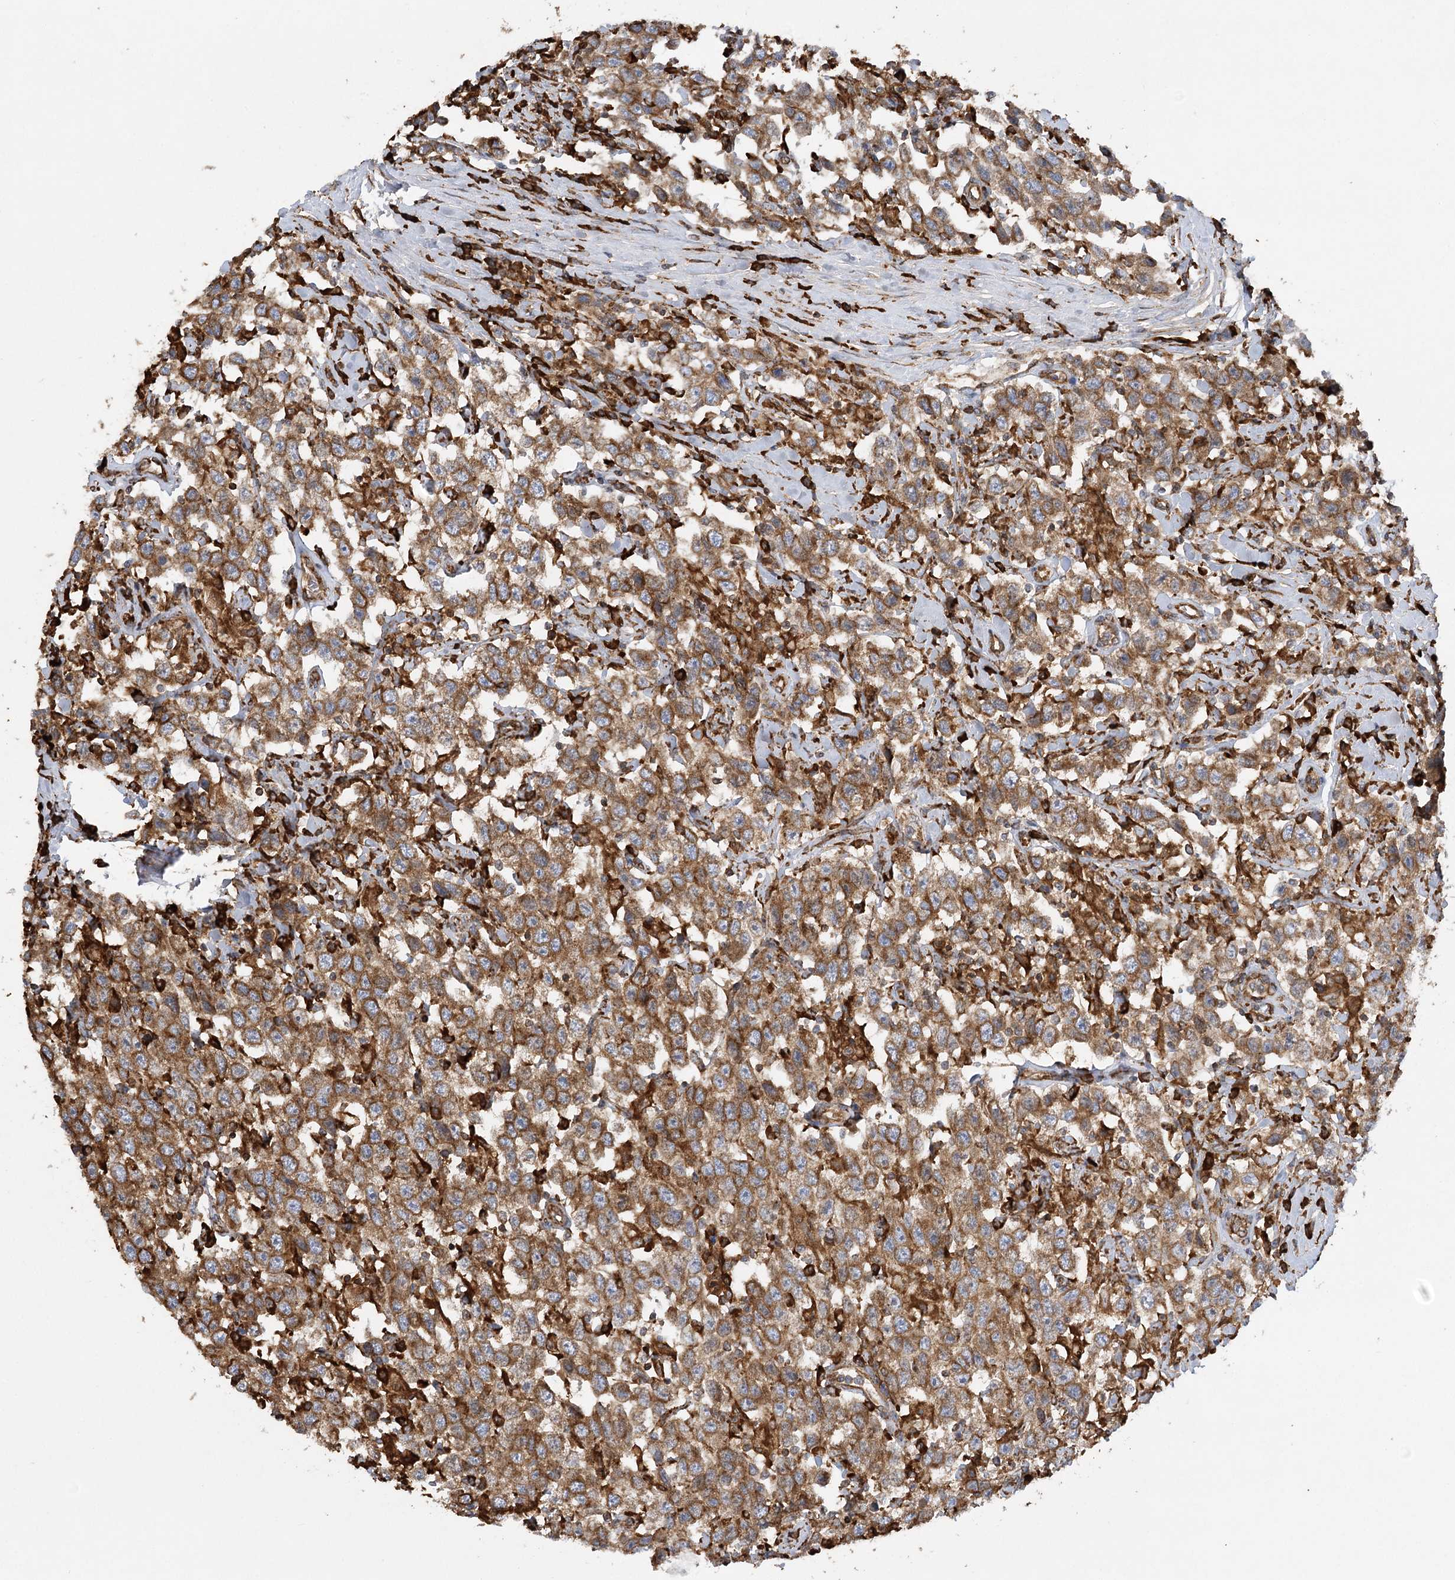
{"staining": {"intensity": "moderate", "quantity": ">75%", "location": "cytoplasmic/membranous"}, "tissue": "testis cancer", "cell_type": "Tumor cells", "image_type": "cancer", "snomed": [{"axis": "morphology", "description": "Seminoma, NOS"}, {"axis": "topography", "description": "Testis"}], "caption": "There is medium levels of moderate cytoplasmic/membranous staining in tumor cells of testis cancer (seminoma), as demonstrated by immunohistochemical staining (brown color).", "gene": "ACAP2", "patient": {"sex": "male", "age": 41}}